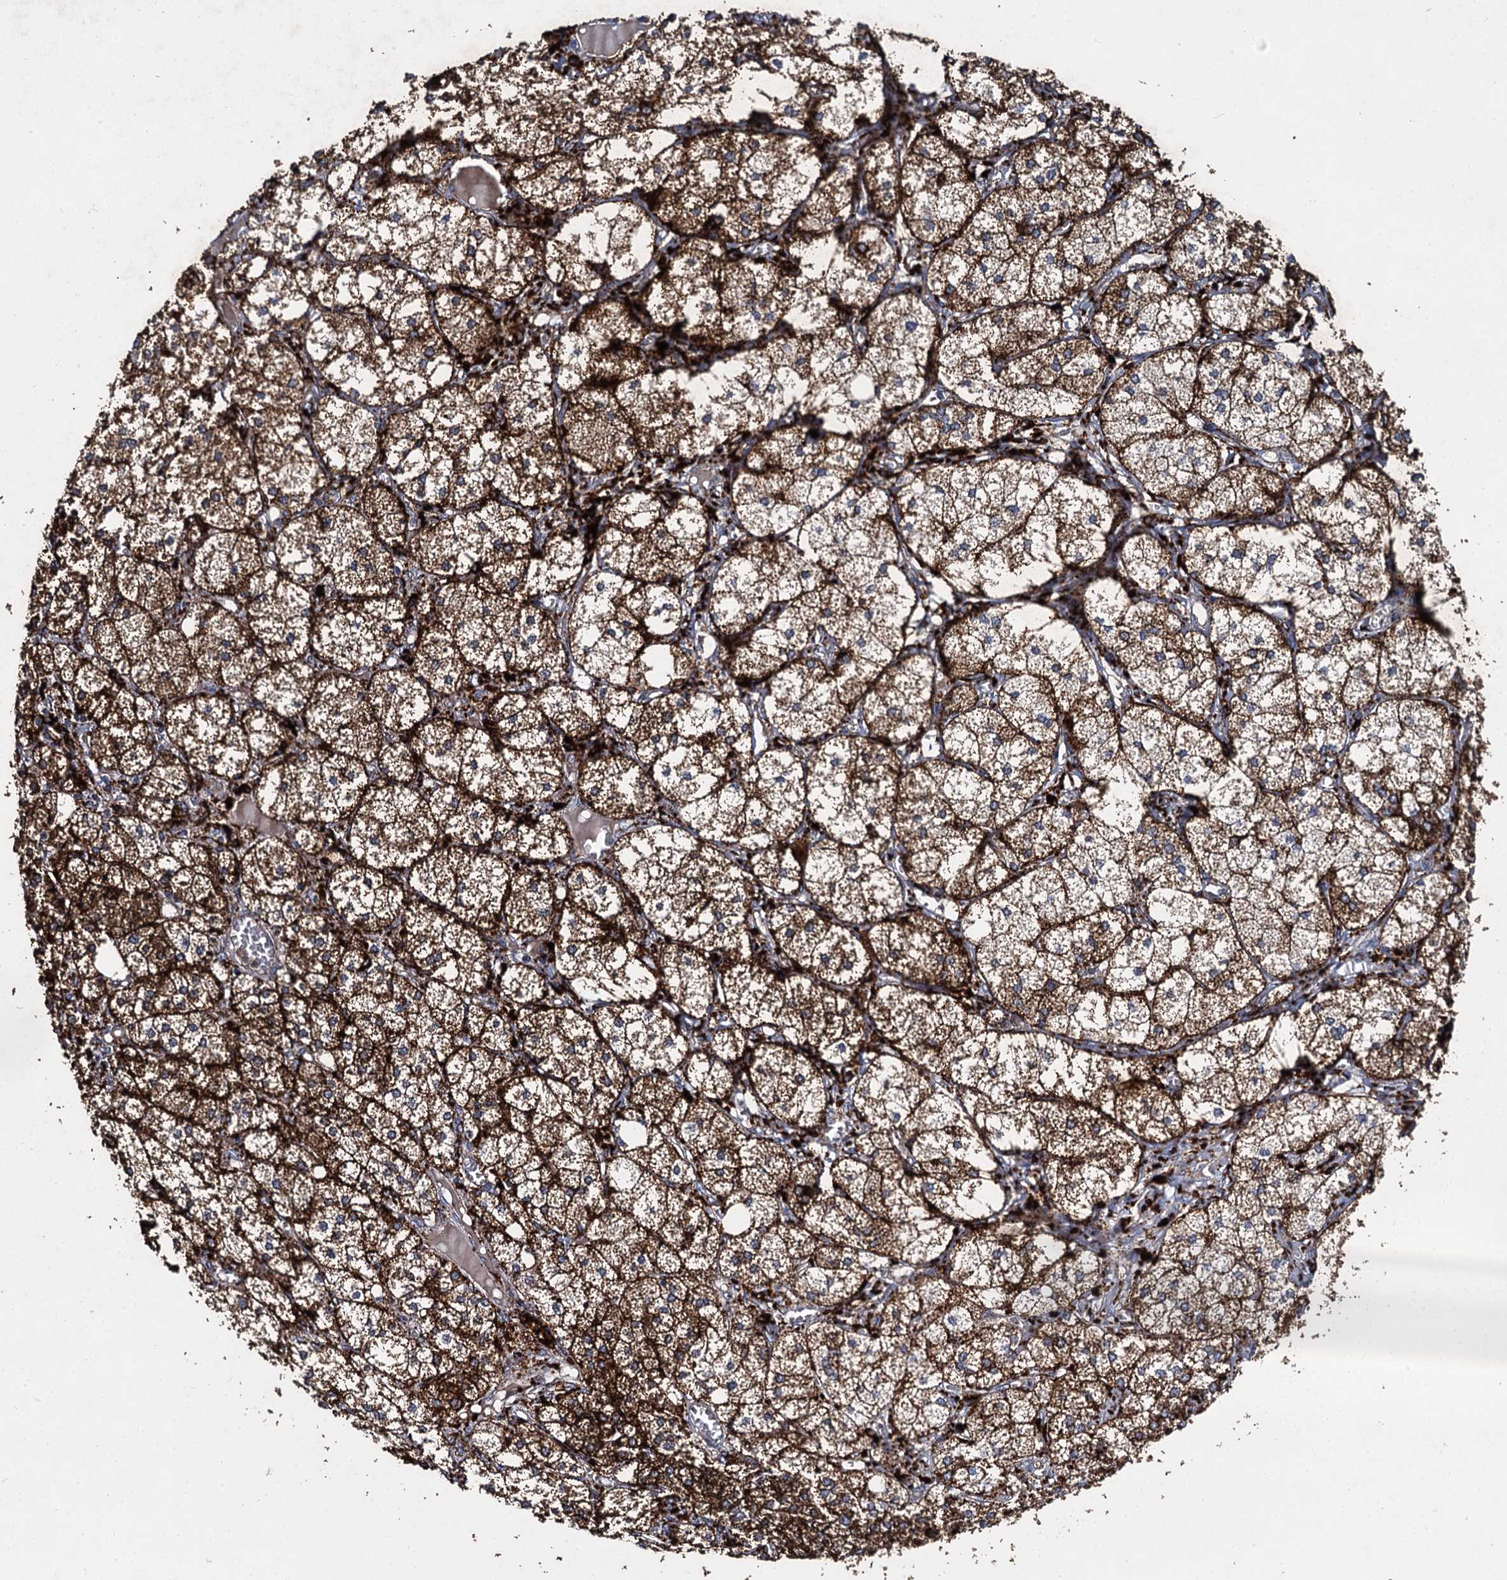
{"staining": {"intensity": "strong", "quantity": ">75%", "location": "cytoplasmic/membranous"}, "tissue": "adrenal gland", "cell_type": "Glandular cells", "image_type": "normal", "snomed": [{"axis": "morphology", "description": "Normal tissue, NOS"}, {"axis": "topography", "description": "Adrenal gland"}], "caption": "Immunohistochemistry (IHC) of normal adrenal gland displays high levels of strong cytoplasmic/membranous positivity in approximately >75% of glandular cells. The staining was performed using DAB to visualize the protein expression in brown, while the nuclei were stained in blue with hematoxylin (Magnification: 20x).", "gene": "GBA1", "patient": {"sex": "female", "age": 61}}